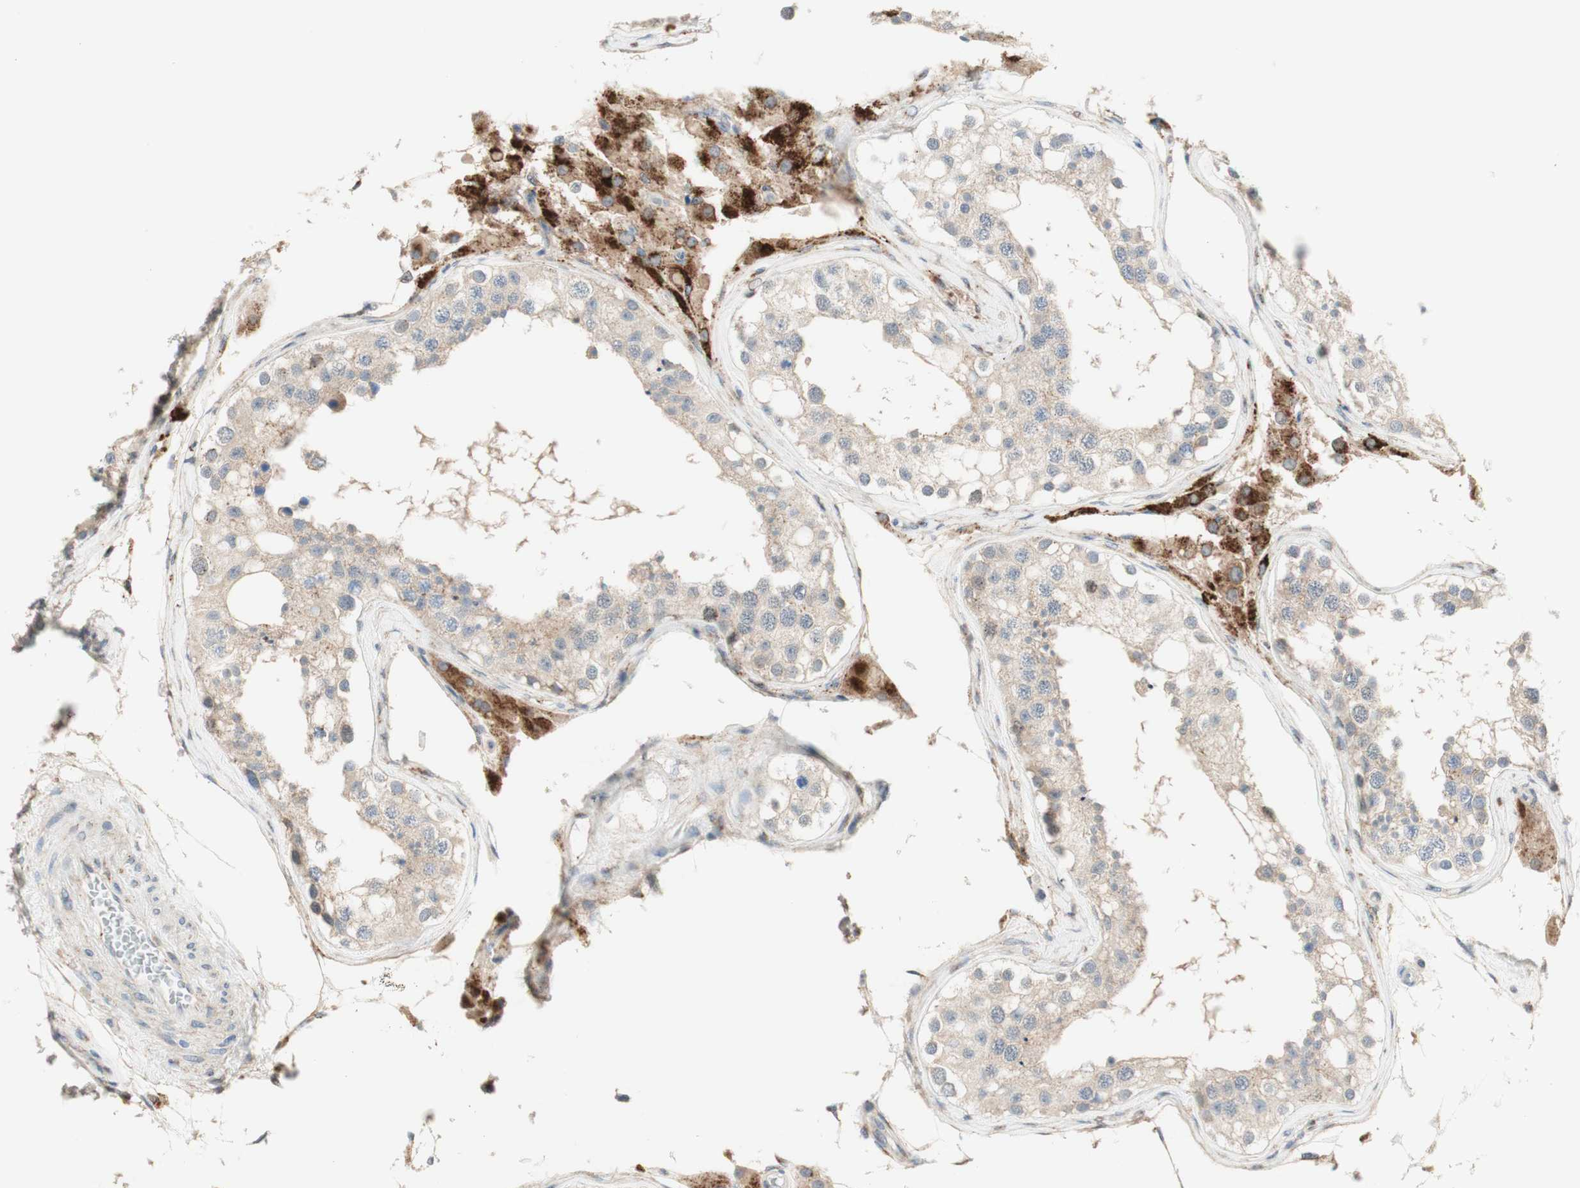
{"staining": {"intensity": "strong", "quantity": "<25%", "location": "cytoplasmic/membranous"}, "tissue": "testis", "cell_type": "Cells in seminiferous ducts", "image_type": "normal", "snomed": [{"axis": "morphology", "description": "Normal tissue, NOS"}, {"axis": "topography", "description": "Testis"}], "caption": "Immunohistochemical staining of benign testis shows <25% levels of strong cytoplasmic/membranous protein staining in about <25% of cells in seminiferous ducts. (brown staining indicates protein expression, while blue staining denotes nuclei).", "gene": "GAPT", "patient": {"sex": "male", "age": 68}}